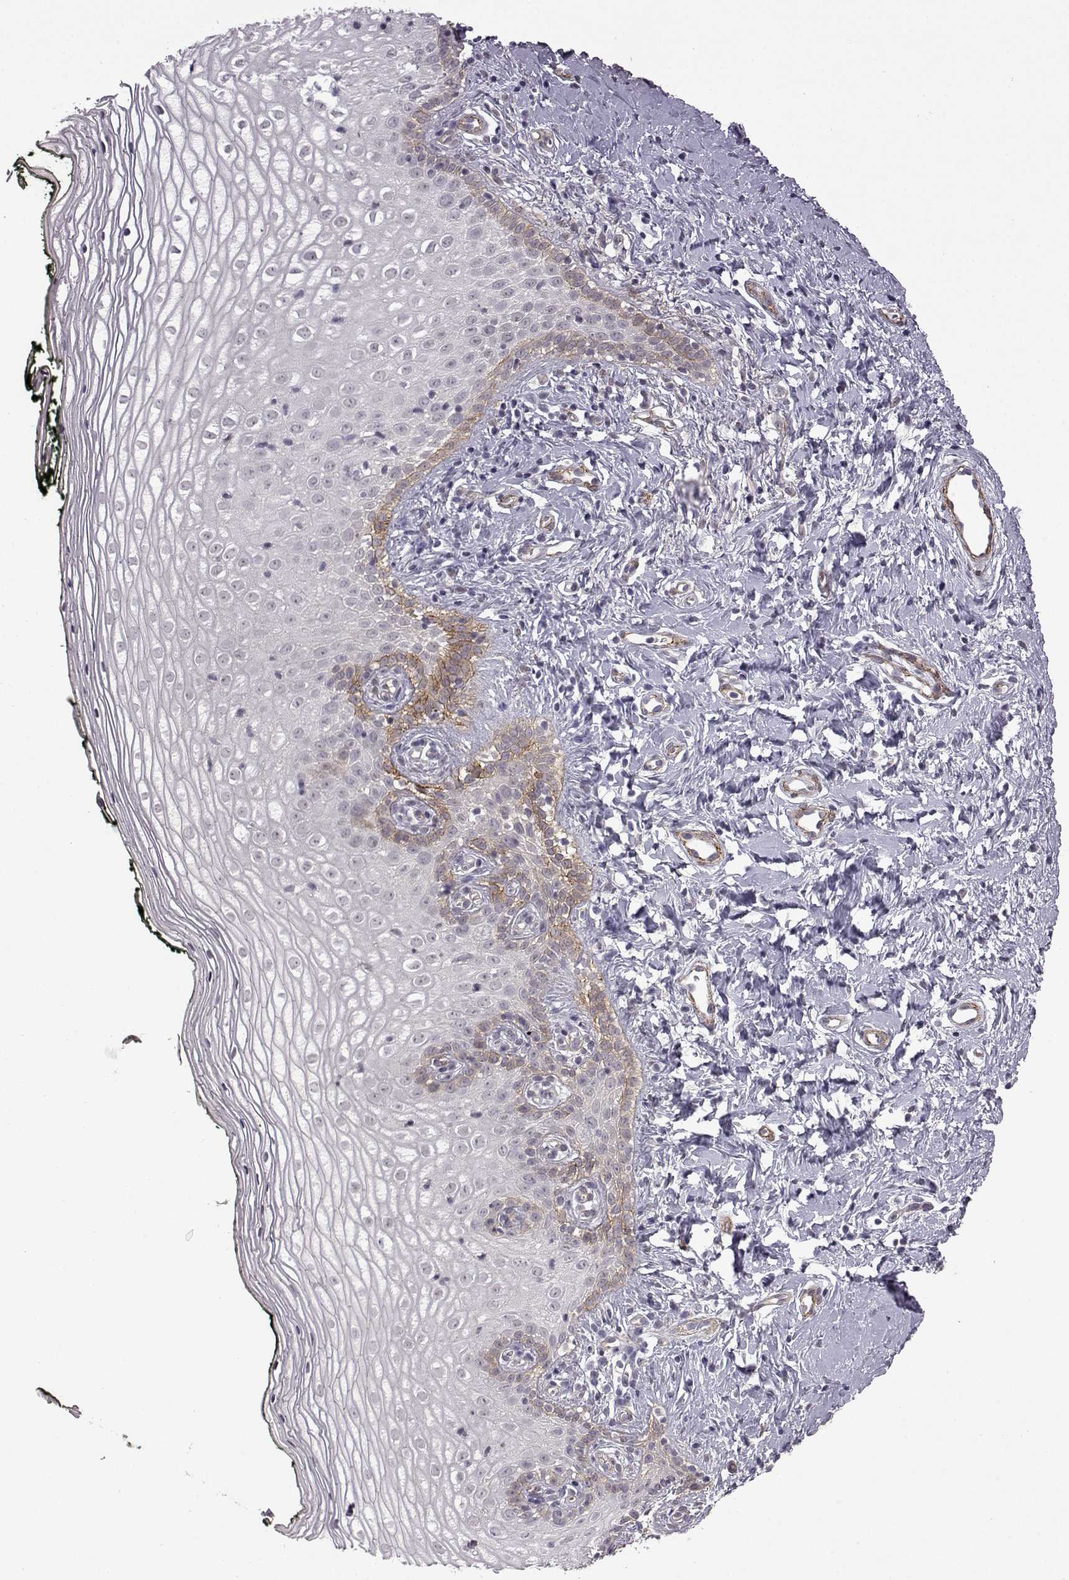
{"staining": {"intensity": "moderate", "quantity": "<25%", "location": "cytoplasmic/membranous"}, "tissue": "vagina", "cell_type": "Squamous epithelial cells", "image_type": "normal", "snomed": [{"axis": "morphology", "description": "Normal tissue, NOS"}, {"axis": "topography", "description": "Vagina"}], "caption": "Squamous epithelial cells display low levels of moderate cytoplasmic/membranous expression in approximately <25% of cells in normal vagina. Using DAB (3,3'-diaminobenzidine) (brown) and hematoxylin (blue) stains, captured at high magnification using brightfield microscopy.", "gene": "SYNPO2", "patient": {"sex": "female", "age": 47}}